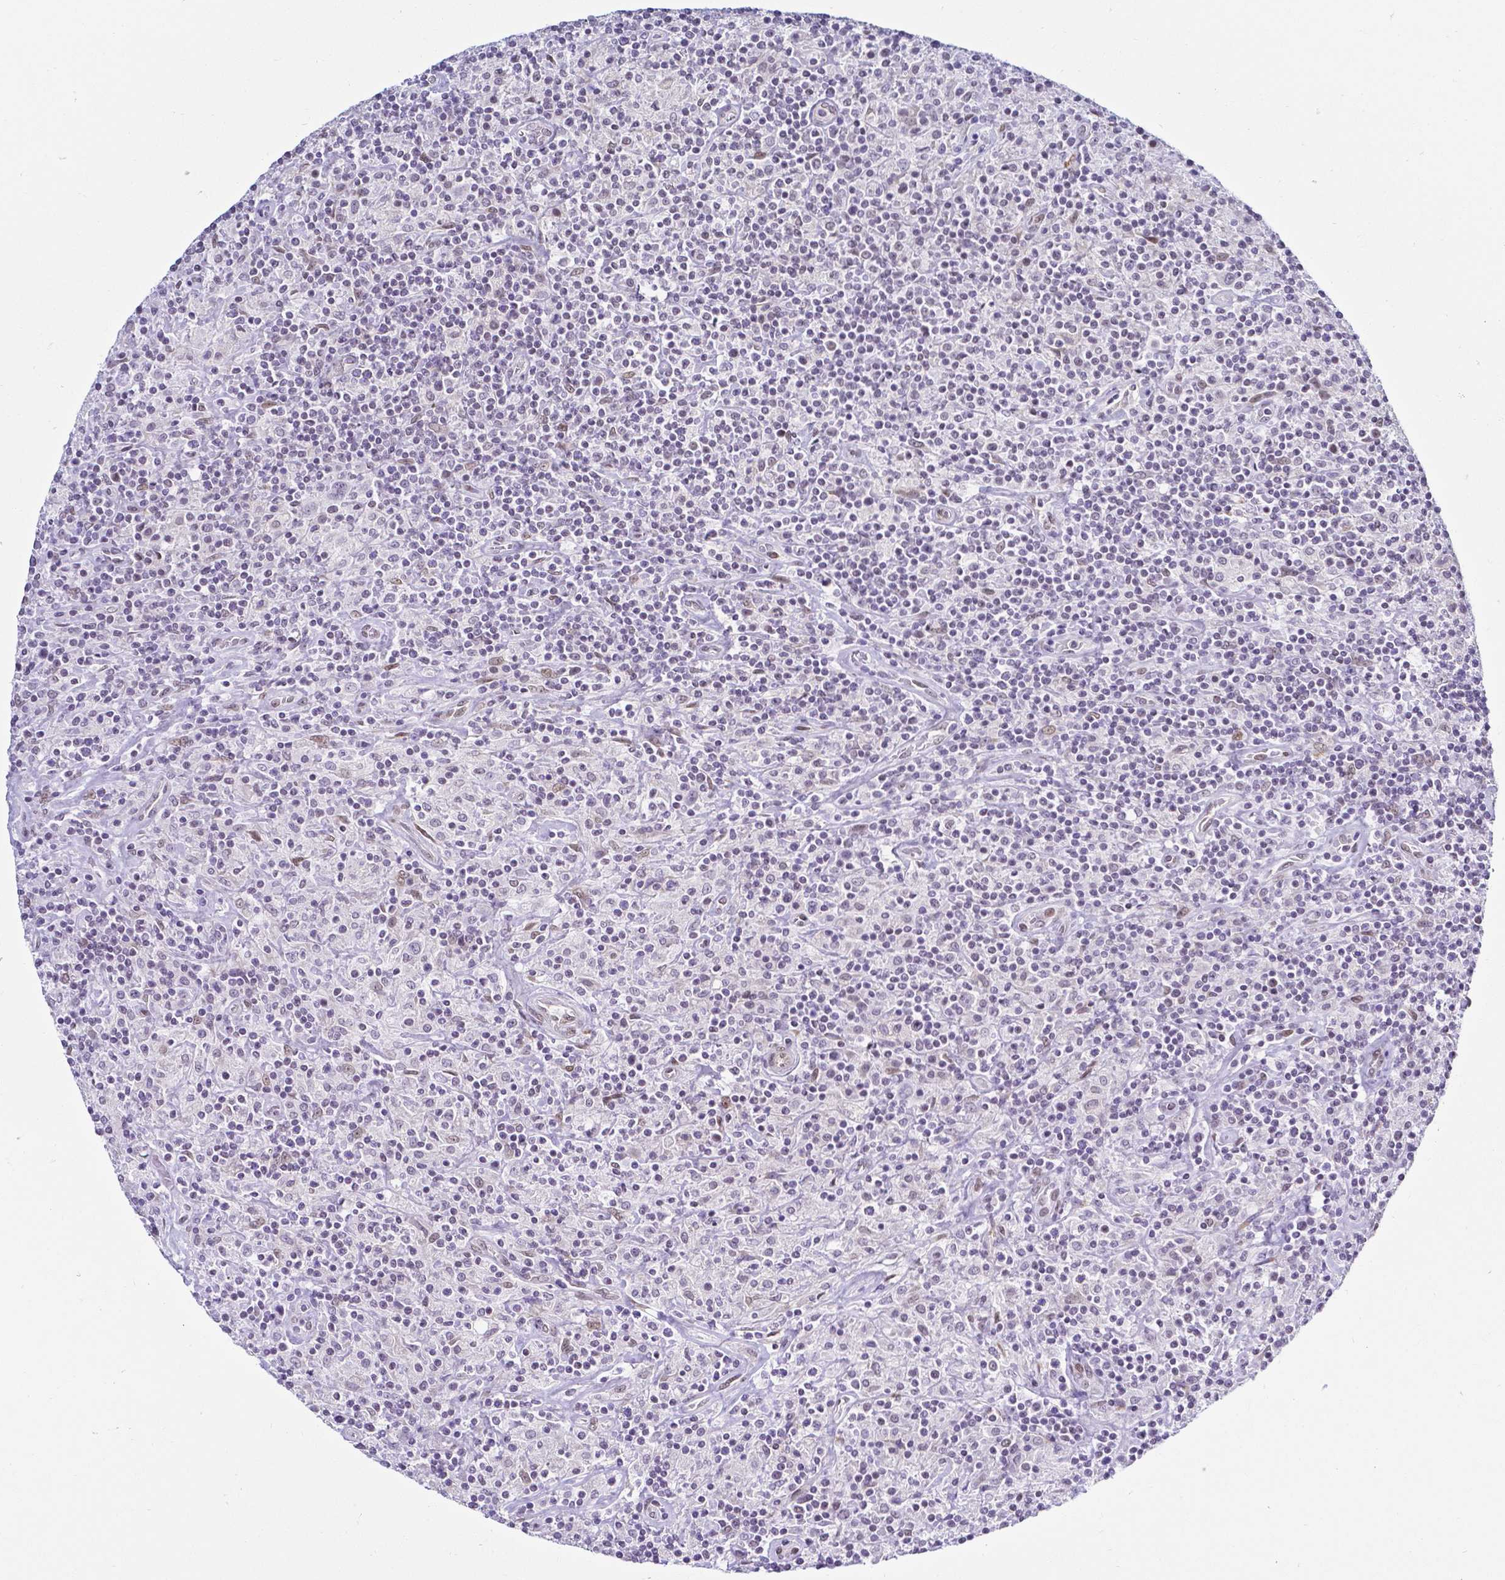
{"staining": {"intensity": "weak", "quantity": "<25%", "location": "nuclear"}, "tissue": "lymphoma", "cell_type": "Tumor cells", "image_type": "cancer", "snomed": [{"axis": "morphology", "description": "Hodgkin's disease, NOS"}, {"axis": "topography", "description": "Lymph node"}], "caption": "Immunohistochemical staining of human Hodgkin's disease displays no significant positivity in tumor cells.", "gene": "FAM83G", "patient": {"sex": "male", "age": 70}}